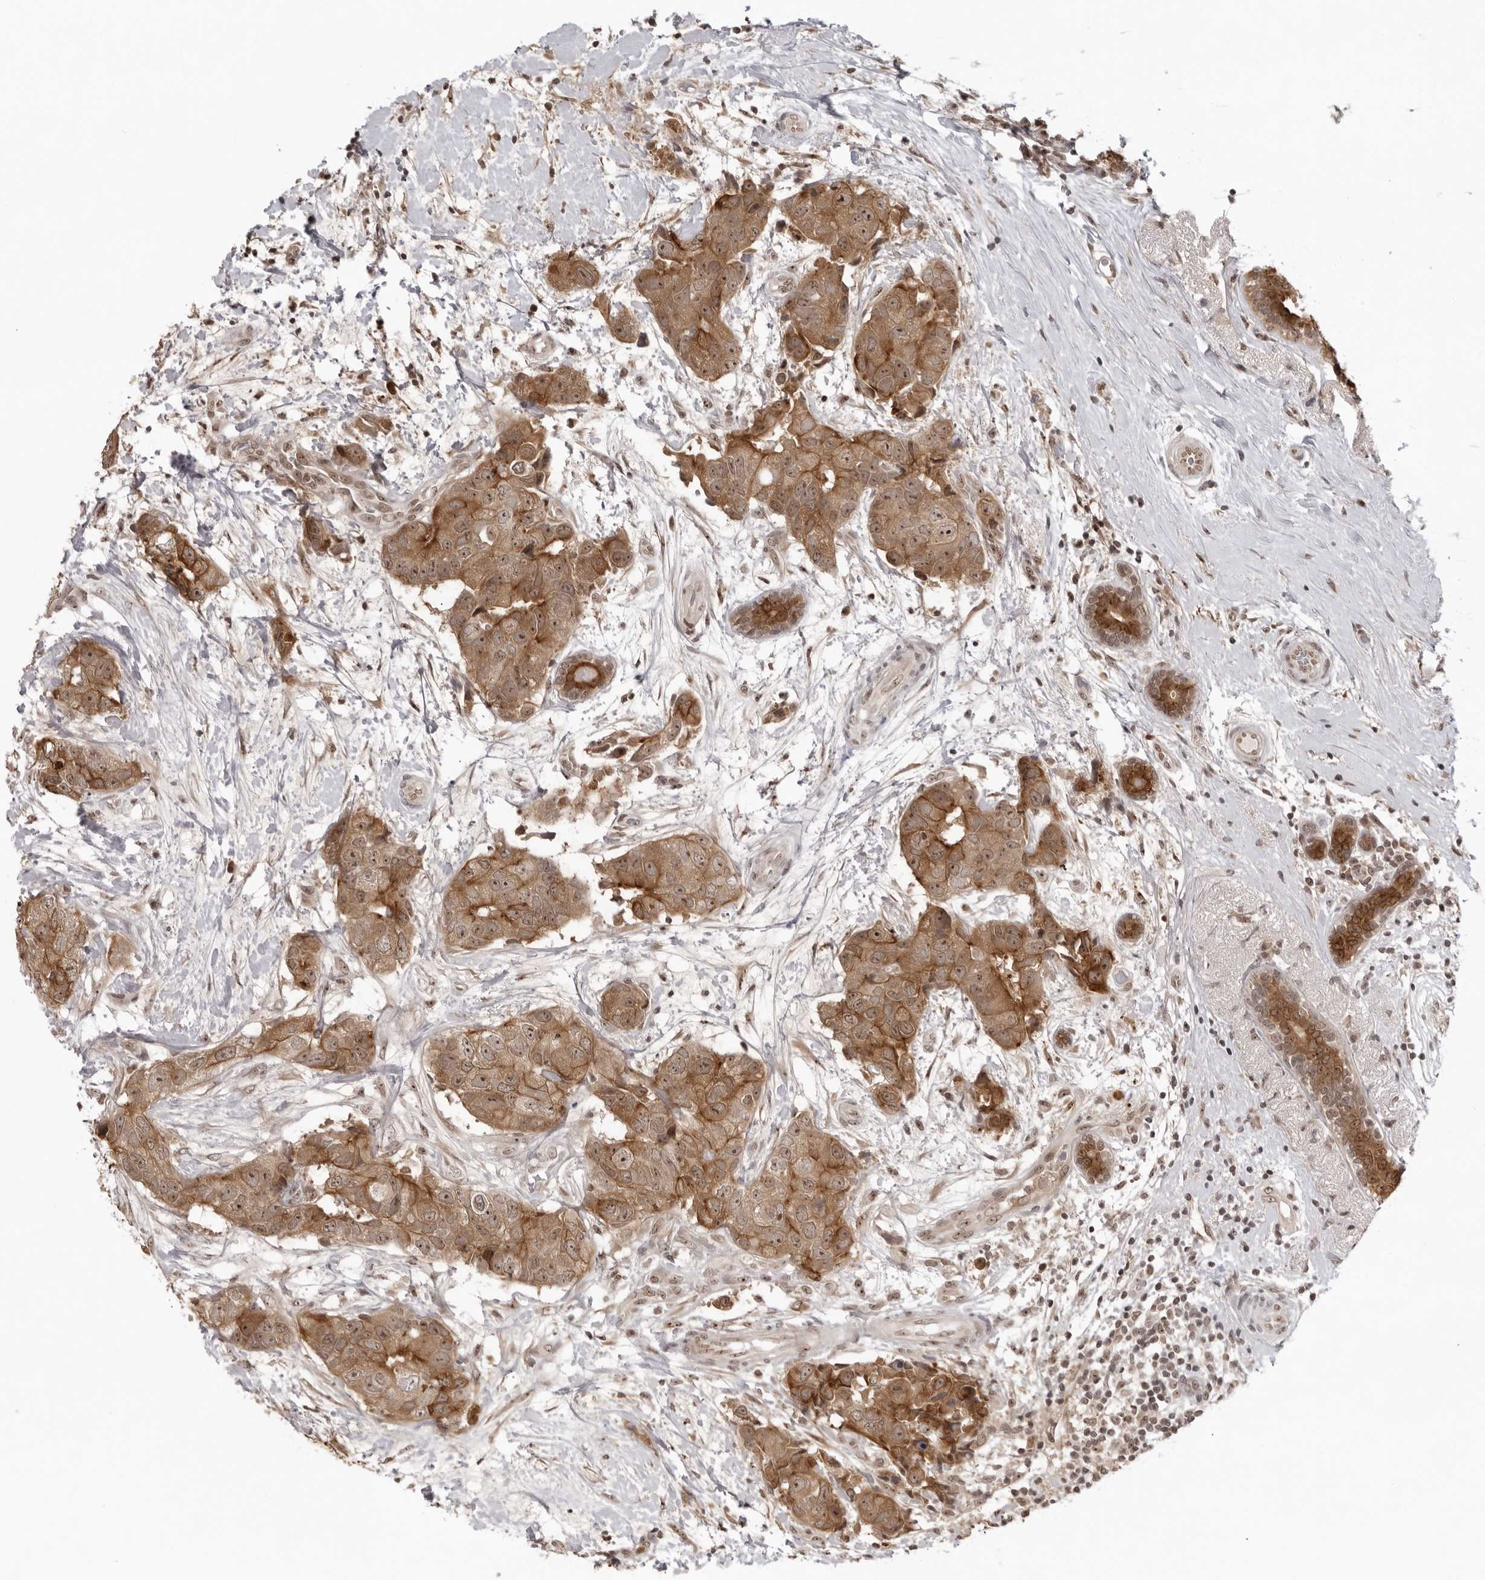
{"staining": {"intensity": "moderate", "quantity": ">75%", "location": "cytoplasmic/membranous,nuclear"}, "tissue": "breast cancer", "cell_type": "Tumor cells", "image_type": "cancer", "snomed": [{"axis": "morphology", "description": "Duct carcinoma"}, {"axis": "topography", "description": "Breast"}], "caption": "Moderate cytoplasmic/membranous and nuclear expression for a protein is appreciated in about >75% of tumor cells of breast cancer using immunohistochemistry (IHC).", "gene": "EXOSC10", "patient": {"sex": "female", "age": 62}}